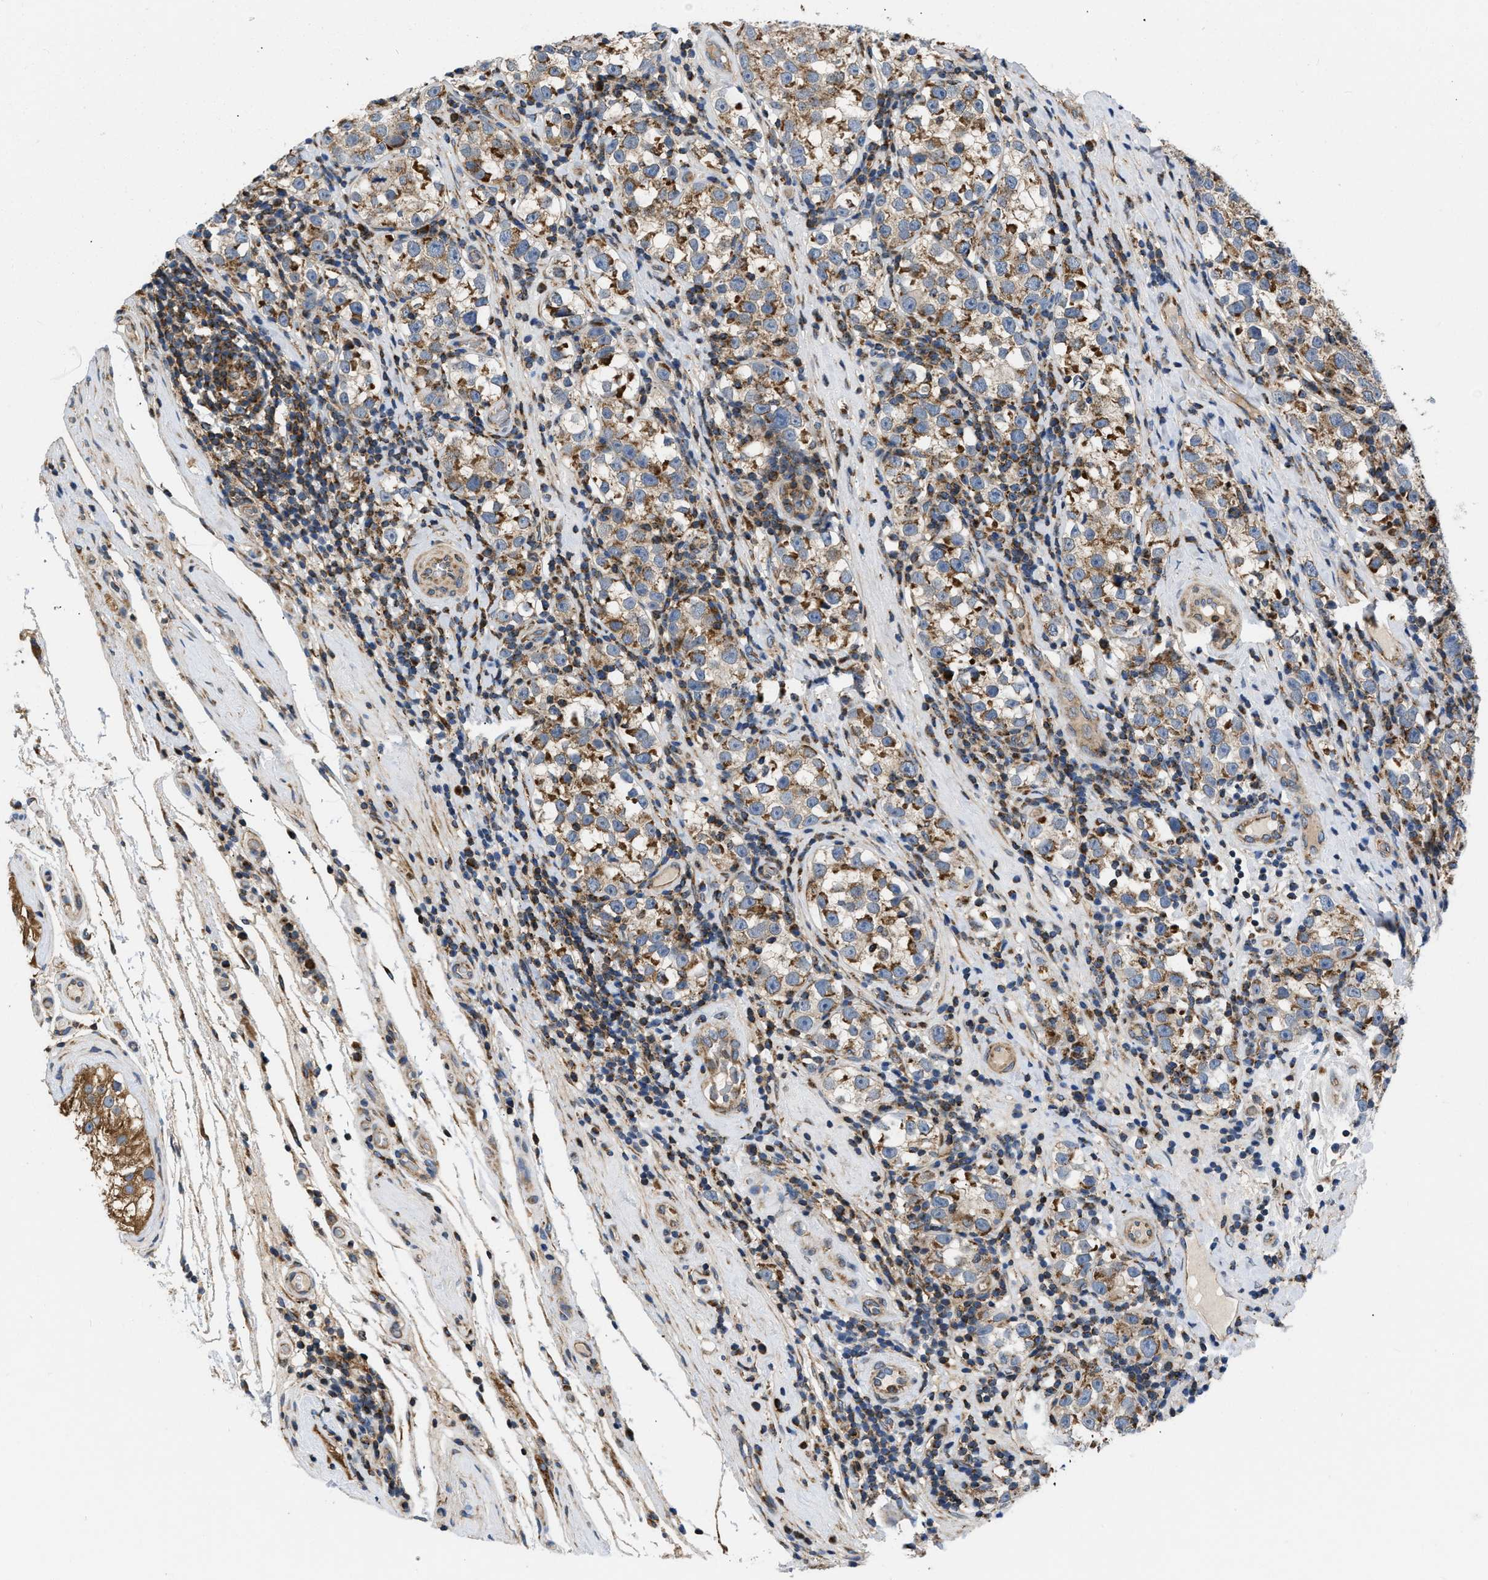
{"staining": {"intensity": "moderate", "quantity": ">75%", "location": "cytoplasmic/membranous"}, "tissue": "testis cancer", "cell_type": "Tumor cells", "image_type": "cancer", "snomed": [{"axis": "morphology", "description": "Normal tissue, NOS"}, {"axis": "morphology", "description": "Seminoma, NOS"}, {"axis": "topography", "description": "Testis"}], "caption": "Immunohistochemistry photomicrograph of testis cancer stained for a protein (brown), which exhibits medium levels of moderate cytoplasmic/membranous expression in approximately >75% of tumor cells.", "gene": "OPTN", "patient": {"sex": "male", "age": 43}}